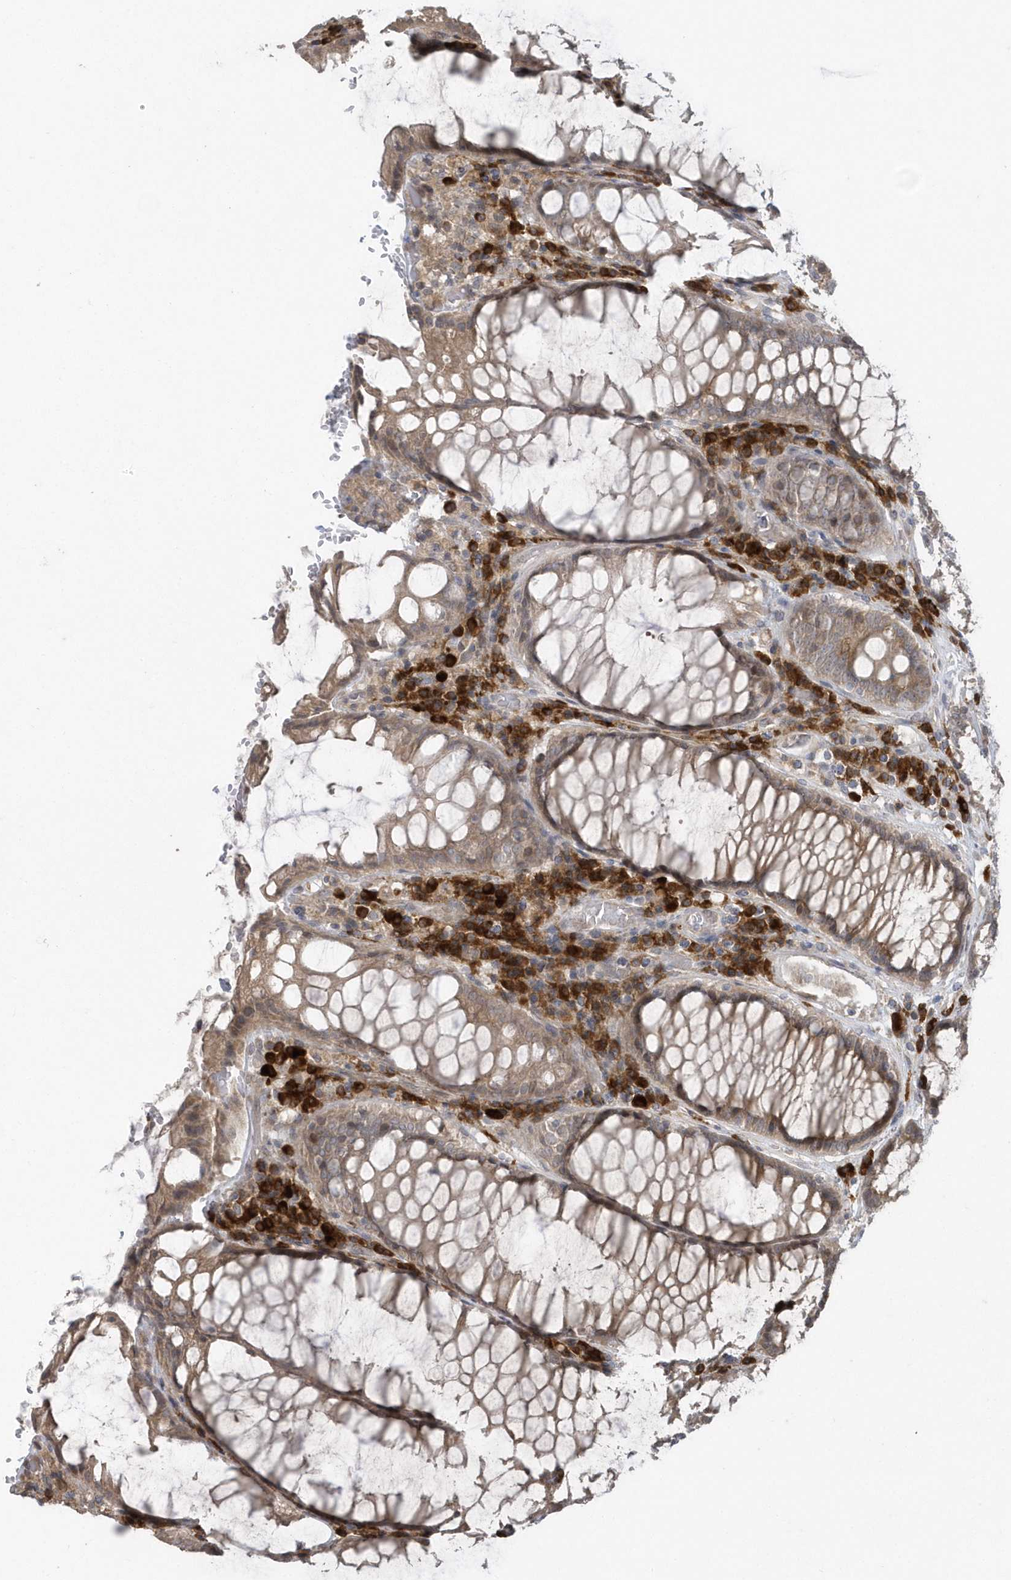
{"staining": {"intensity": "weak", "quantity": ">75%", "location": "cytoplasmic/membranous"}, "tissue": "rectum", "cell_type": "Glandular cells", "image_type": "normal", "snomed": [{"axis": "morphology", "description": "Normal tissue, NOS"}, {"axis": "topography", "description": "Rectum"}], "caption": "Immunohistochemistry micrograph of benign rectum: rectum stained using IHC exhibits low levels of weak protein expression localized specifically in the cytoplasmic/membranous of glandular cells, appearing as a cytoplasmic/membranous brown color.", "gene": "HERPUD1", "patient": {"sex": "male", "age": 64}}